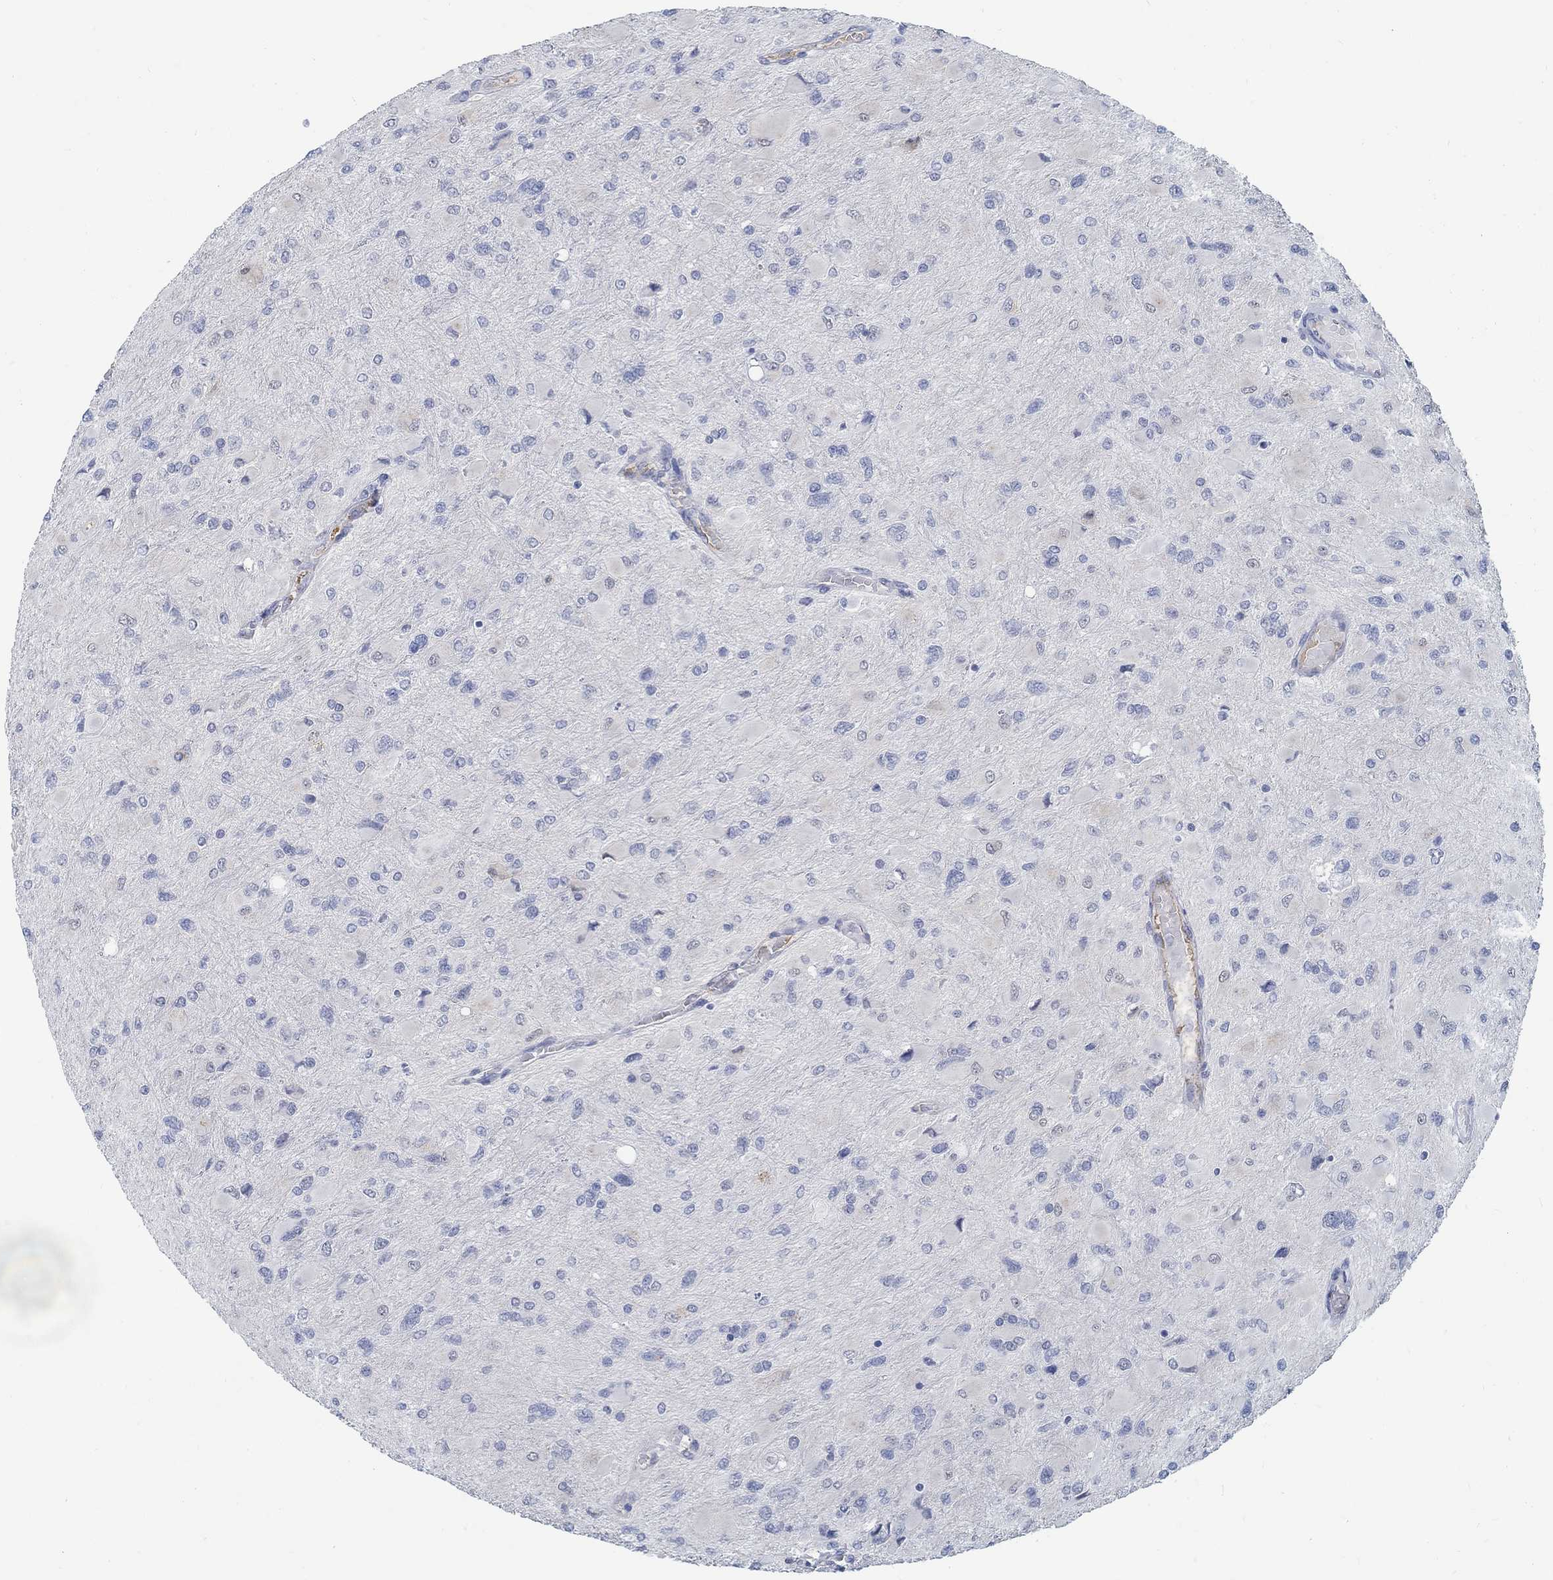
{"staining": {"intensity": "negative", "quantity": "none", "location": "none"}, "tissue": "glioma", "cell_type": "Tumor cells", "image_type": "cancer", "snomed": [{"axis": "morphology", "description": "Glioma, malignant, High grade"}, {"axis": "topography", "description": "Cerebral cortex"}], "caption": "Immunohistochemical staining of human high-grade glioma (malignant) exhibits no significant positivity in tumor cells.", "gene": "TEKT4", "patient": {"sex": "female", "age": 36}}